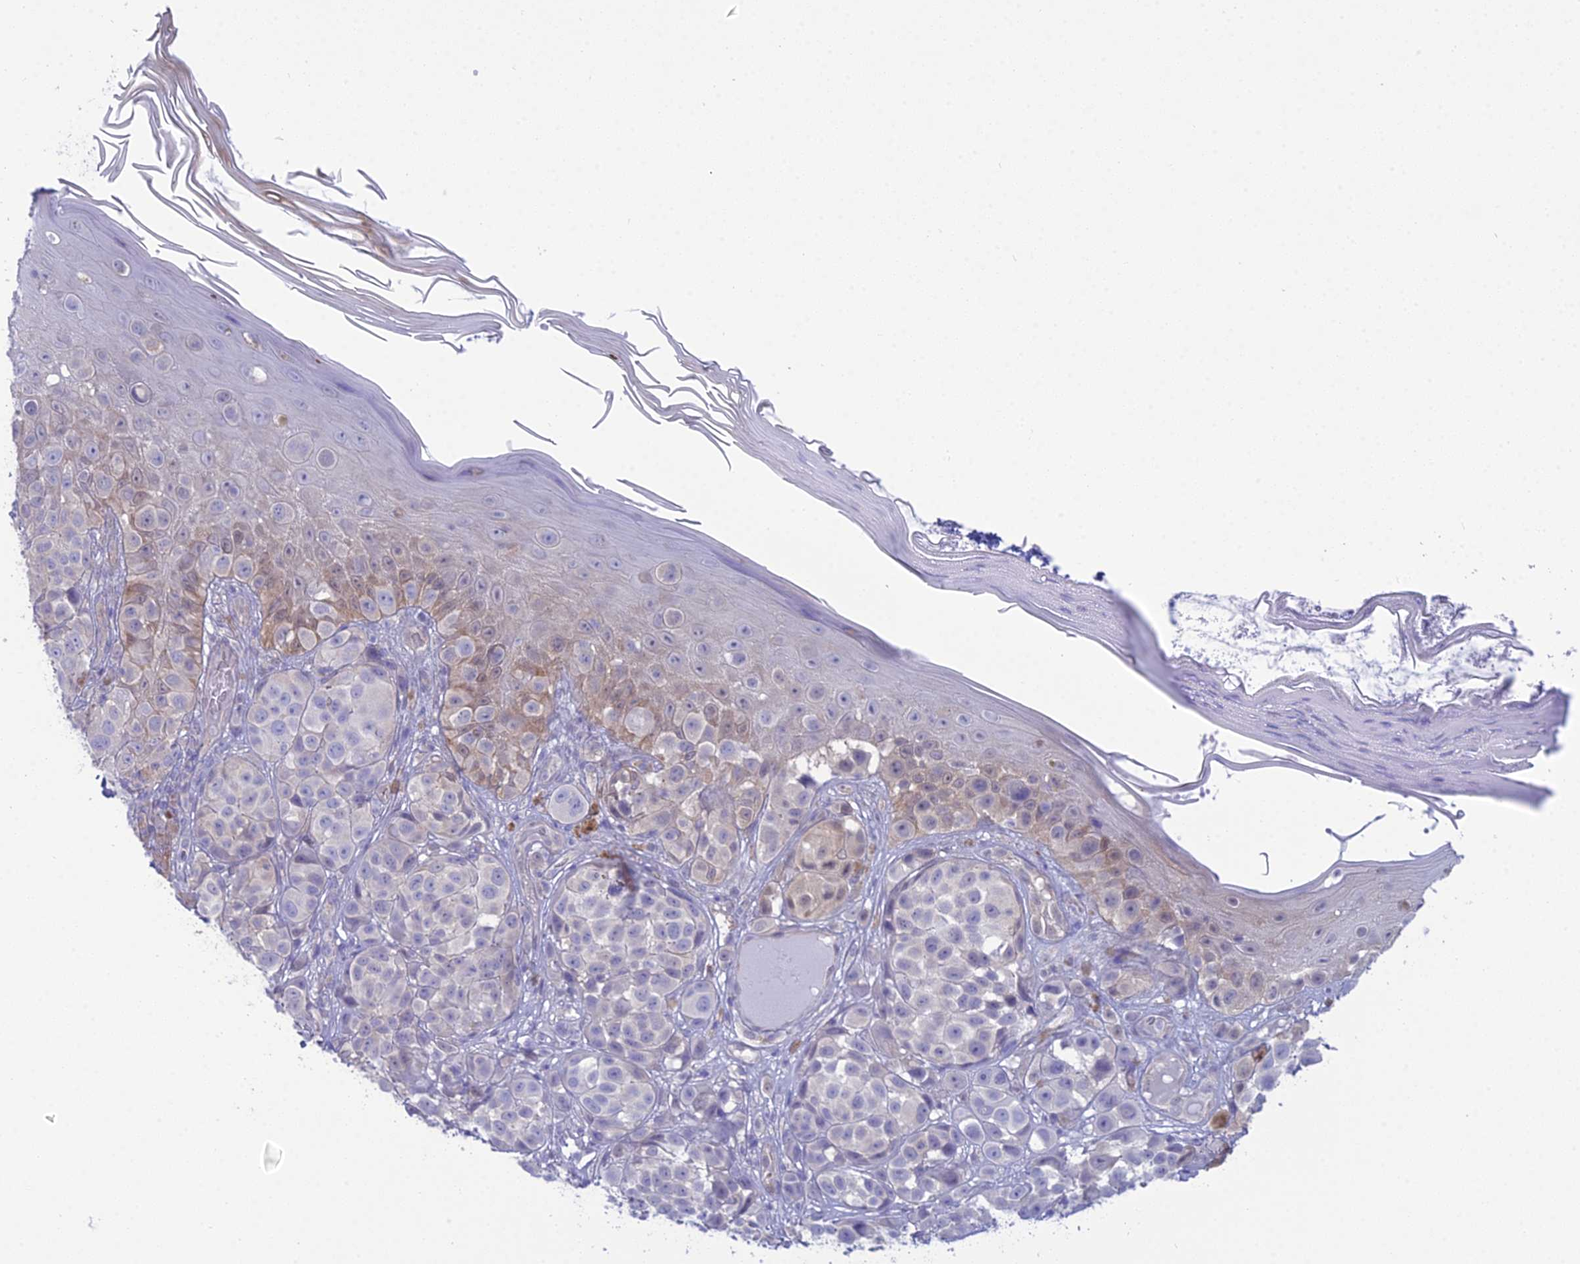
{"staining": {"intensity": "negative", "quantity": "none", "location": "none"}, "tissue": "melanoma", "cell_type": "Tumor cells", "image_type": "cancer", "snomed": [{"axis": "morphology", "description": "Malignant melanoma, NOS"}, {"axis": "topography", "description": "Skin"}], "caption": "Protein analysis of malignant melanoma demonstrates no significant staining in tumor cells.", "gene": "GNPNAT1", "patient": {"sex": "male", "age": 38}}